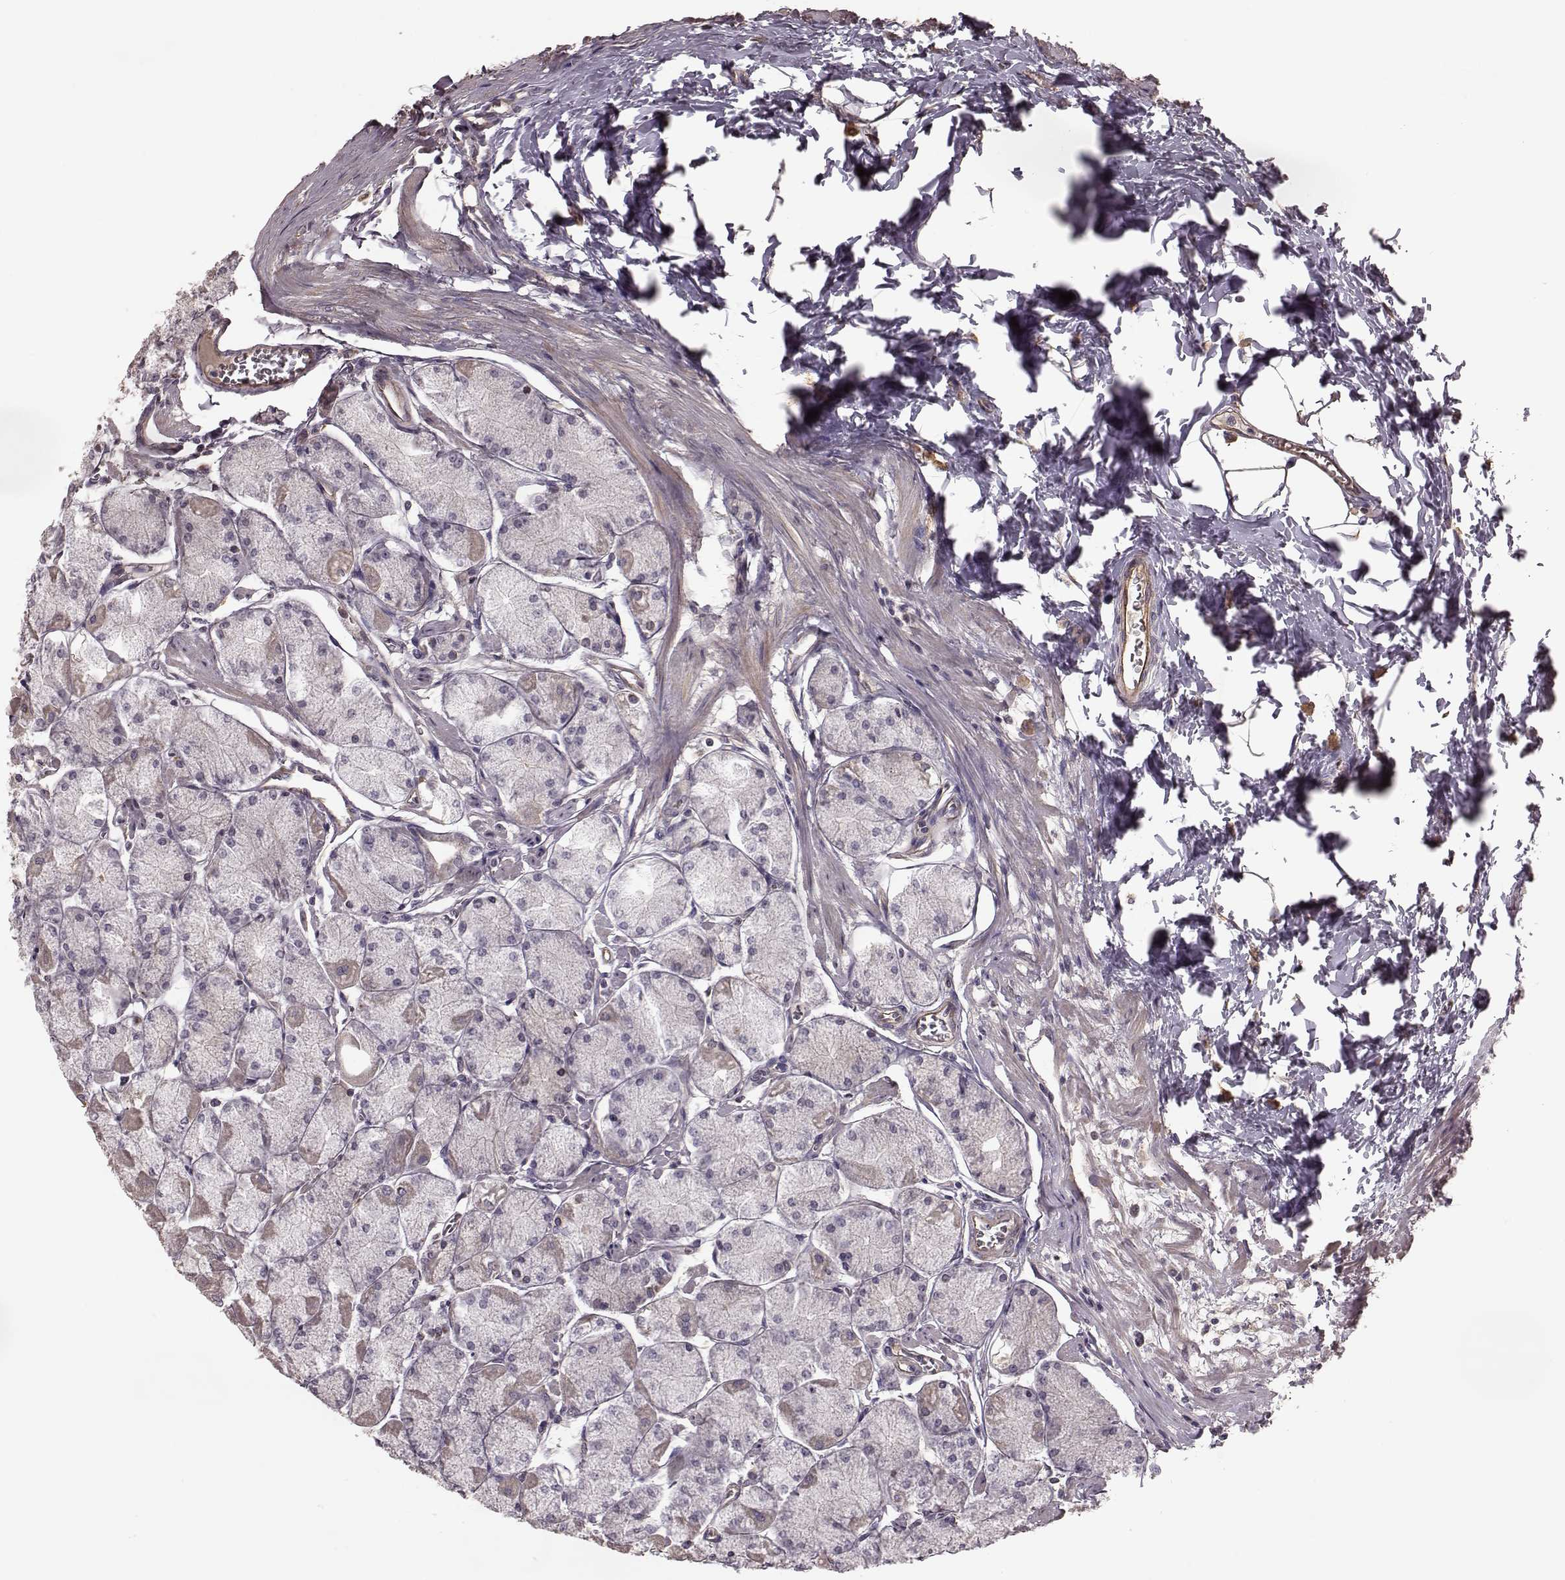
{"staining": {"intensity": "weak", "quantity": "<25%", "location": "cytoplasmic/membranous"}, "tissue": "stomach", "cell_type": "Glandular cells", "image_type": "normal", "snomed": [{"axis": "morphology", "description": "Normal tissue, NOS"}, {"axis": "topography", "description": "Stomach, upper"}], "caption": "IHC of normal stomach reveals no staining in glandular cells.", "gene": "NTF3", "patient": {"sex": "male", "age": 60}}